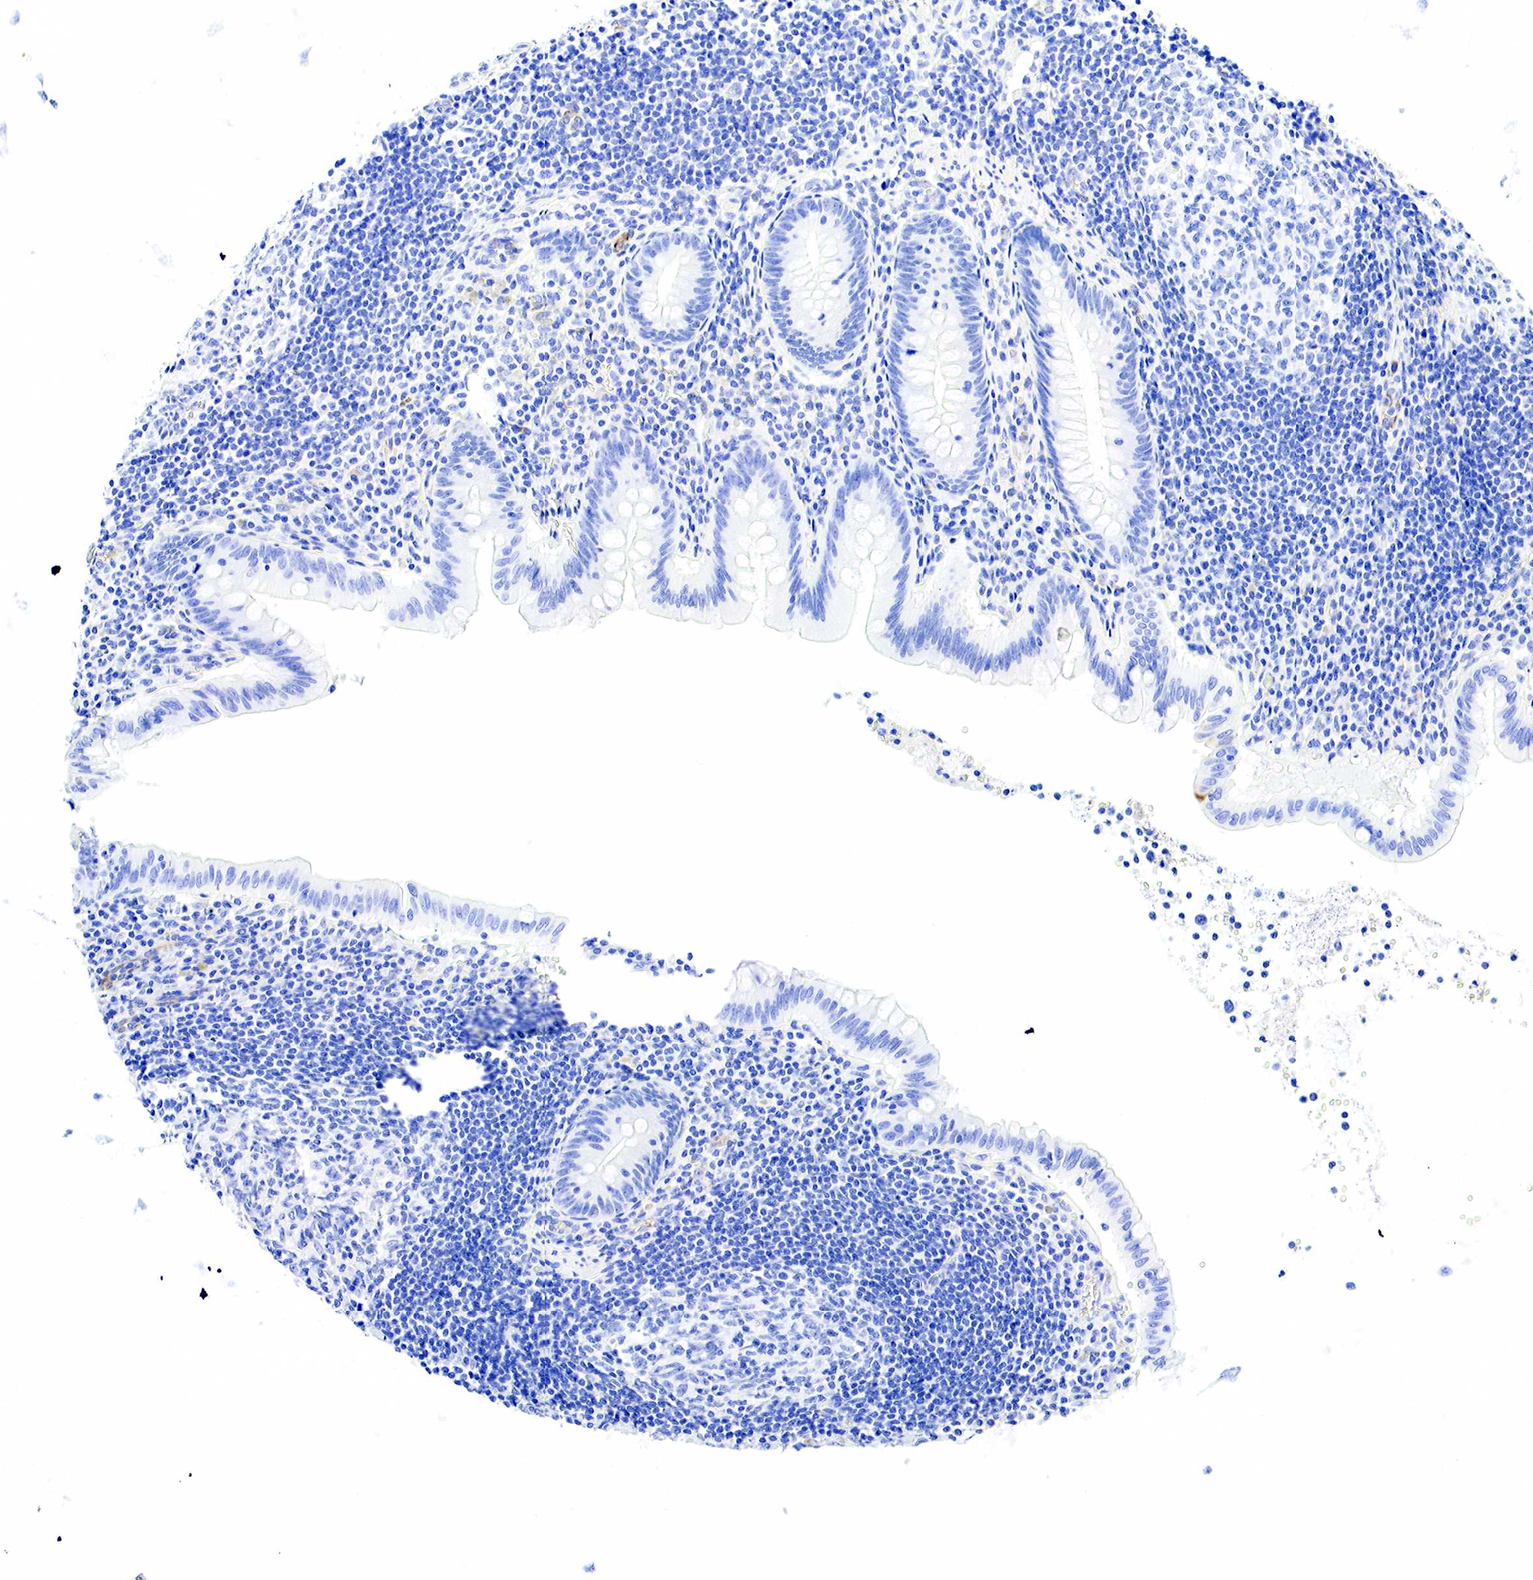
{"staining": {"intensity": "negative", "quantity": "none", "location": "none"}, "tissue": "appendix", "cell_type": "Glandular cells", "image_type": "normal", "snomed": [{"axis": "morphology", "description": "Normal tissue, NOS"}, {"axis": "topography", "description": "Appendix"}], "caption": "Normal appendix was stained to show a protein in brown. There is no significant expression in glandular cells. (DAB (3,3'-diaminobenzidine) IHC, high magnification).", "gene": "KRT7", "patient": {"sex": "female", "age": 34}}